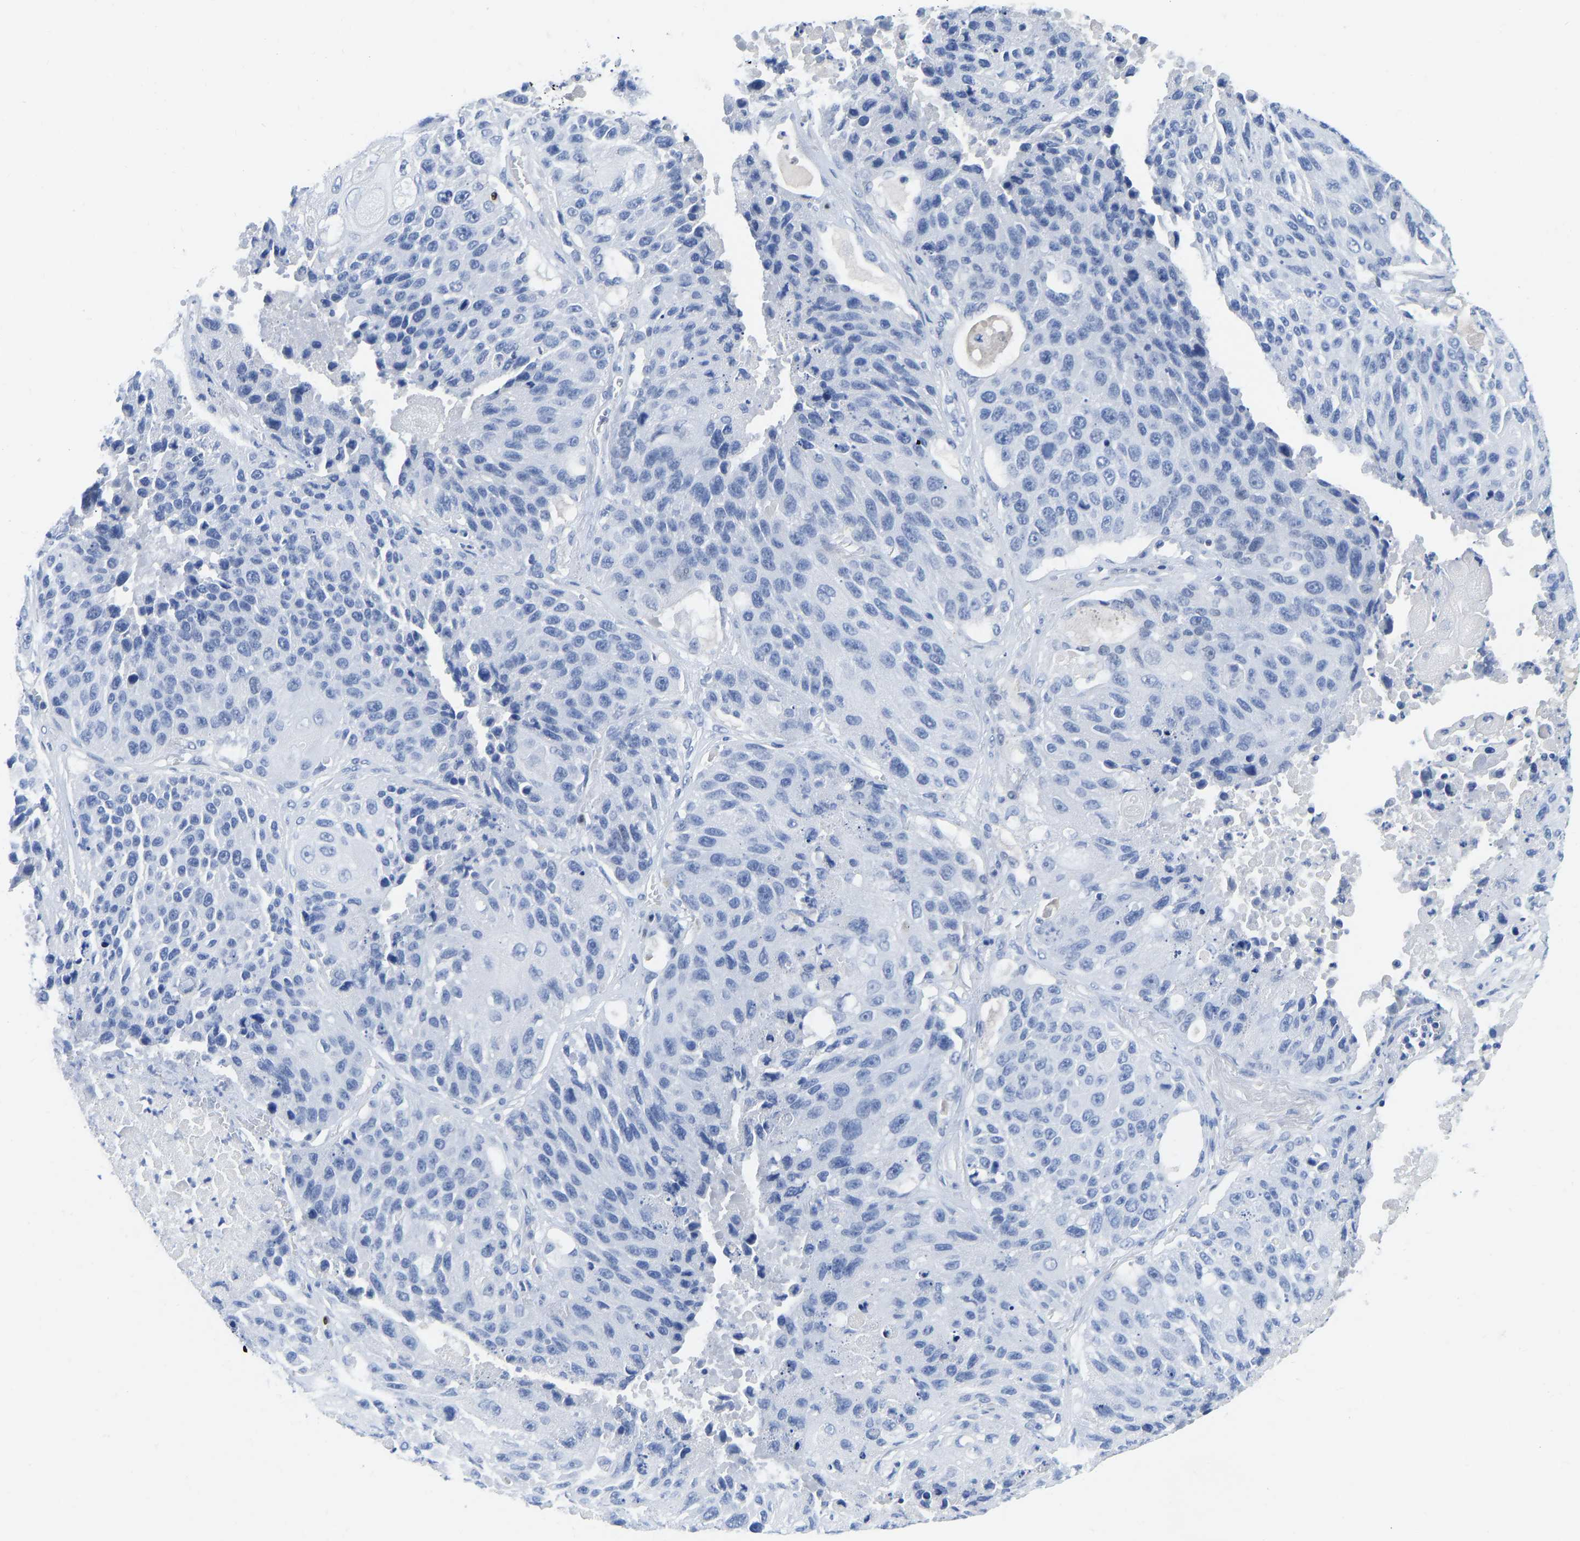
{"staining": {"intensity": "negative", "quantity": "none", "location": "none"}, "tissue": "lung cancer", "cell_type": "Tumor cells", "image_type": "cancer", "snomed": [{"axis": "morphology", "description": "Squamous cell carcinoma, NOS"}, {"axis": "topography", "description": "Lung"}], "caption": "Squamous cell carcinoma (lung) was stained to show a protein in brown. There is no significant staining in tumor cells.", "gene": "TCF7", "patient": {"sex": "male", "age": 61}}